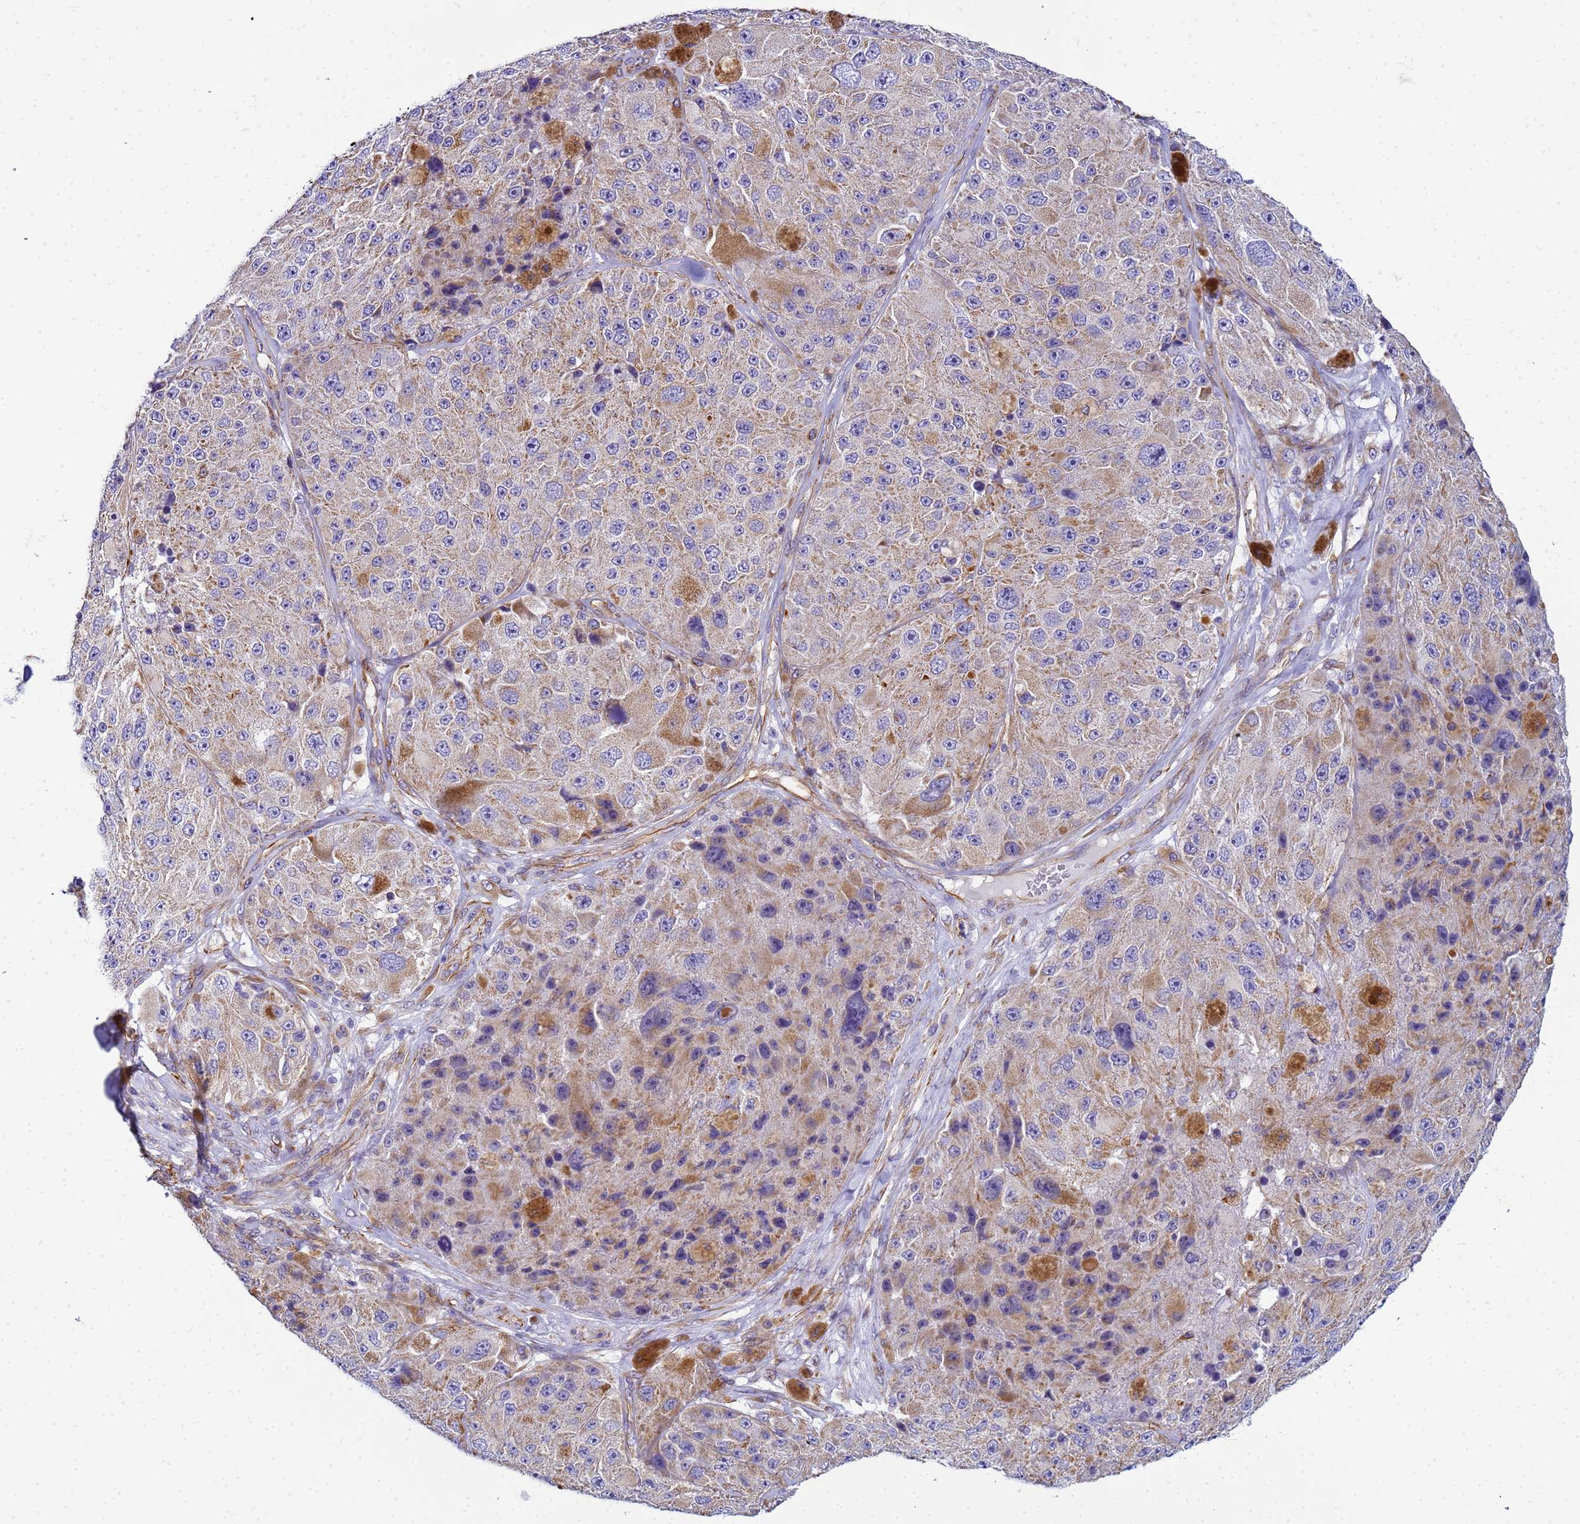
{"staining": {"intensity": "weak", "quantity": ">75%", "location": "cytoplasmic/membranous"}, "tissue": "melanoma", "cell_type": "Tumor cells", "image_type": "cancer", "snomed": [{"axis": "morphology", "description": "Malignant melanoma, Metastatic site"}, {"axis": "topography", "description": "Lymph node"}], "caption": "A micrograph showing weak cytoplasmic/membranous positivity in about >75% of tumor cells in malignant melanoma (metastatic site), as visualized by brown immunohistochemical staining.", "gene": "UBXN2B", "patient": {"sex": "male", "age": 62}}